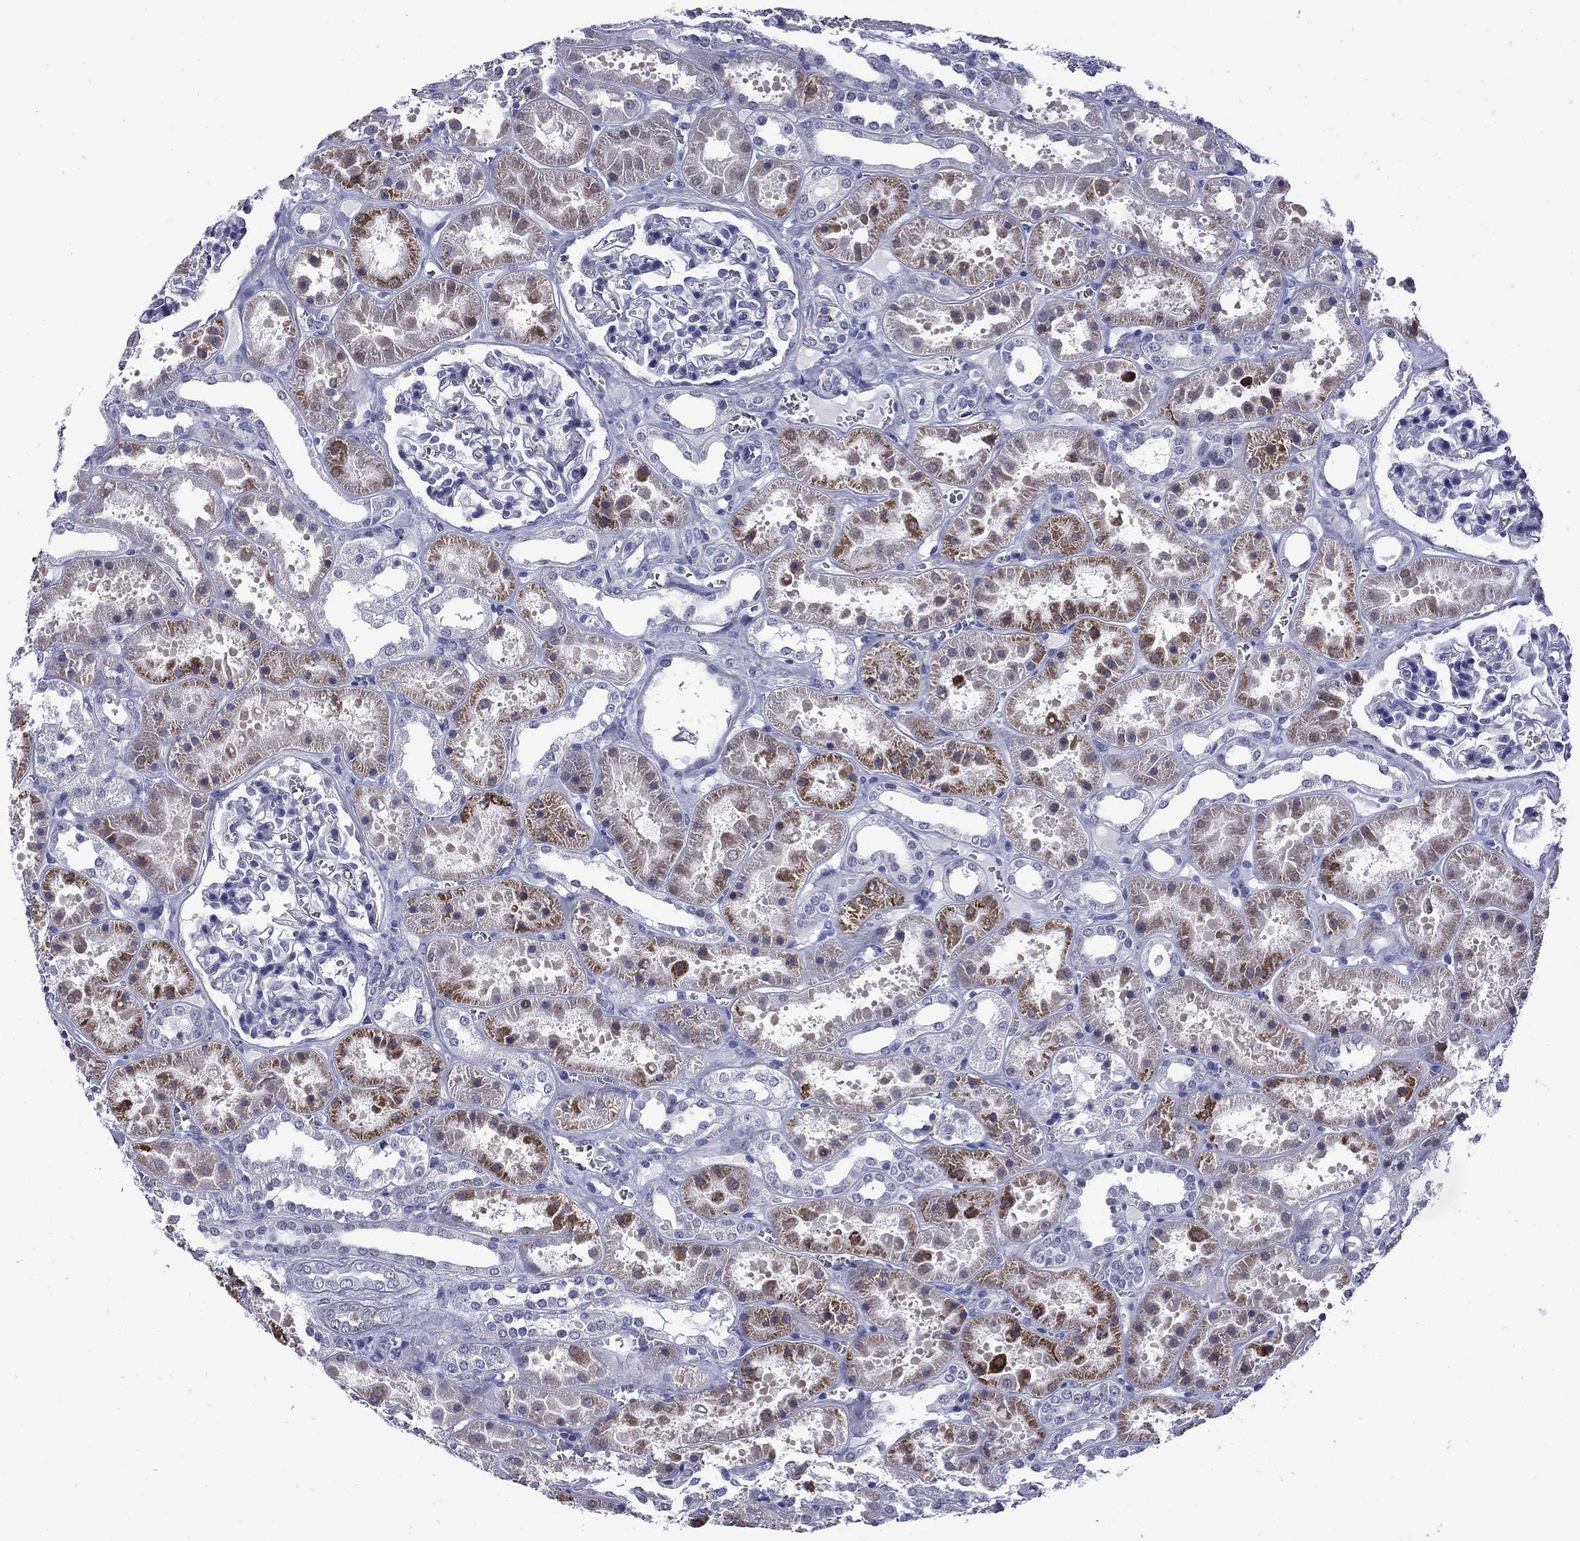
{"staining": {"intensity": "negative", "quantity": "none", "location": "none"}, "tissue": "kidney", "cell_type": "Cells in glomeruli", "image_type": "normal", "snomed": [{"axis": "morphology", "description": "Normal tissue, NOS"}, {"axis": "topography", "description": "Kidney"}], "caption": "A micrograph of human kidney is negative for staining in cells in glomeruli.", "gene": "MGARP", "patient": {"sex": "female", "age": 41}}